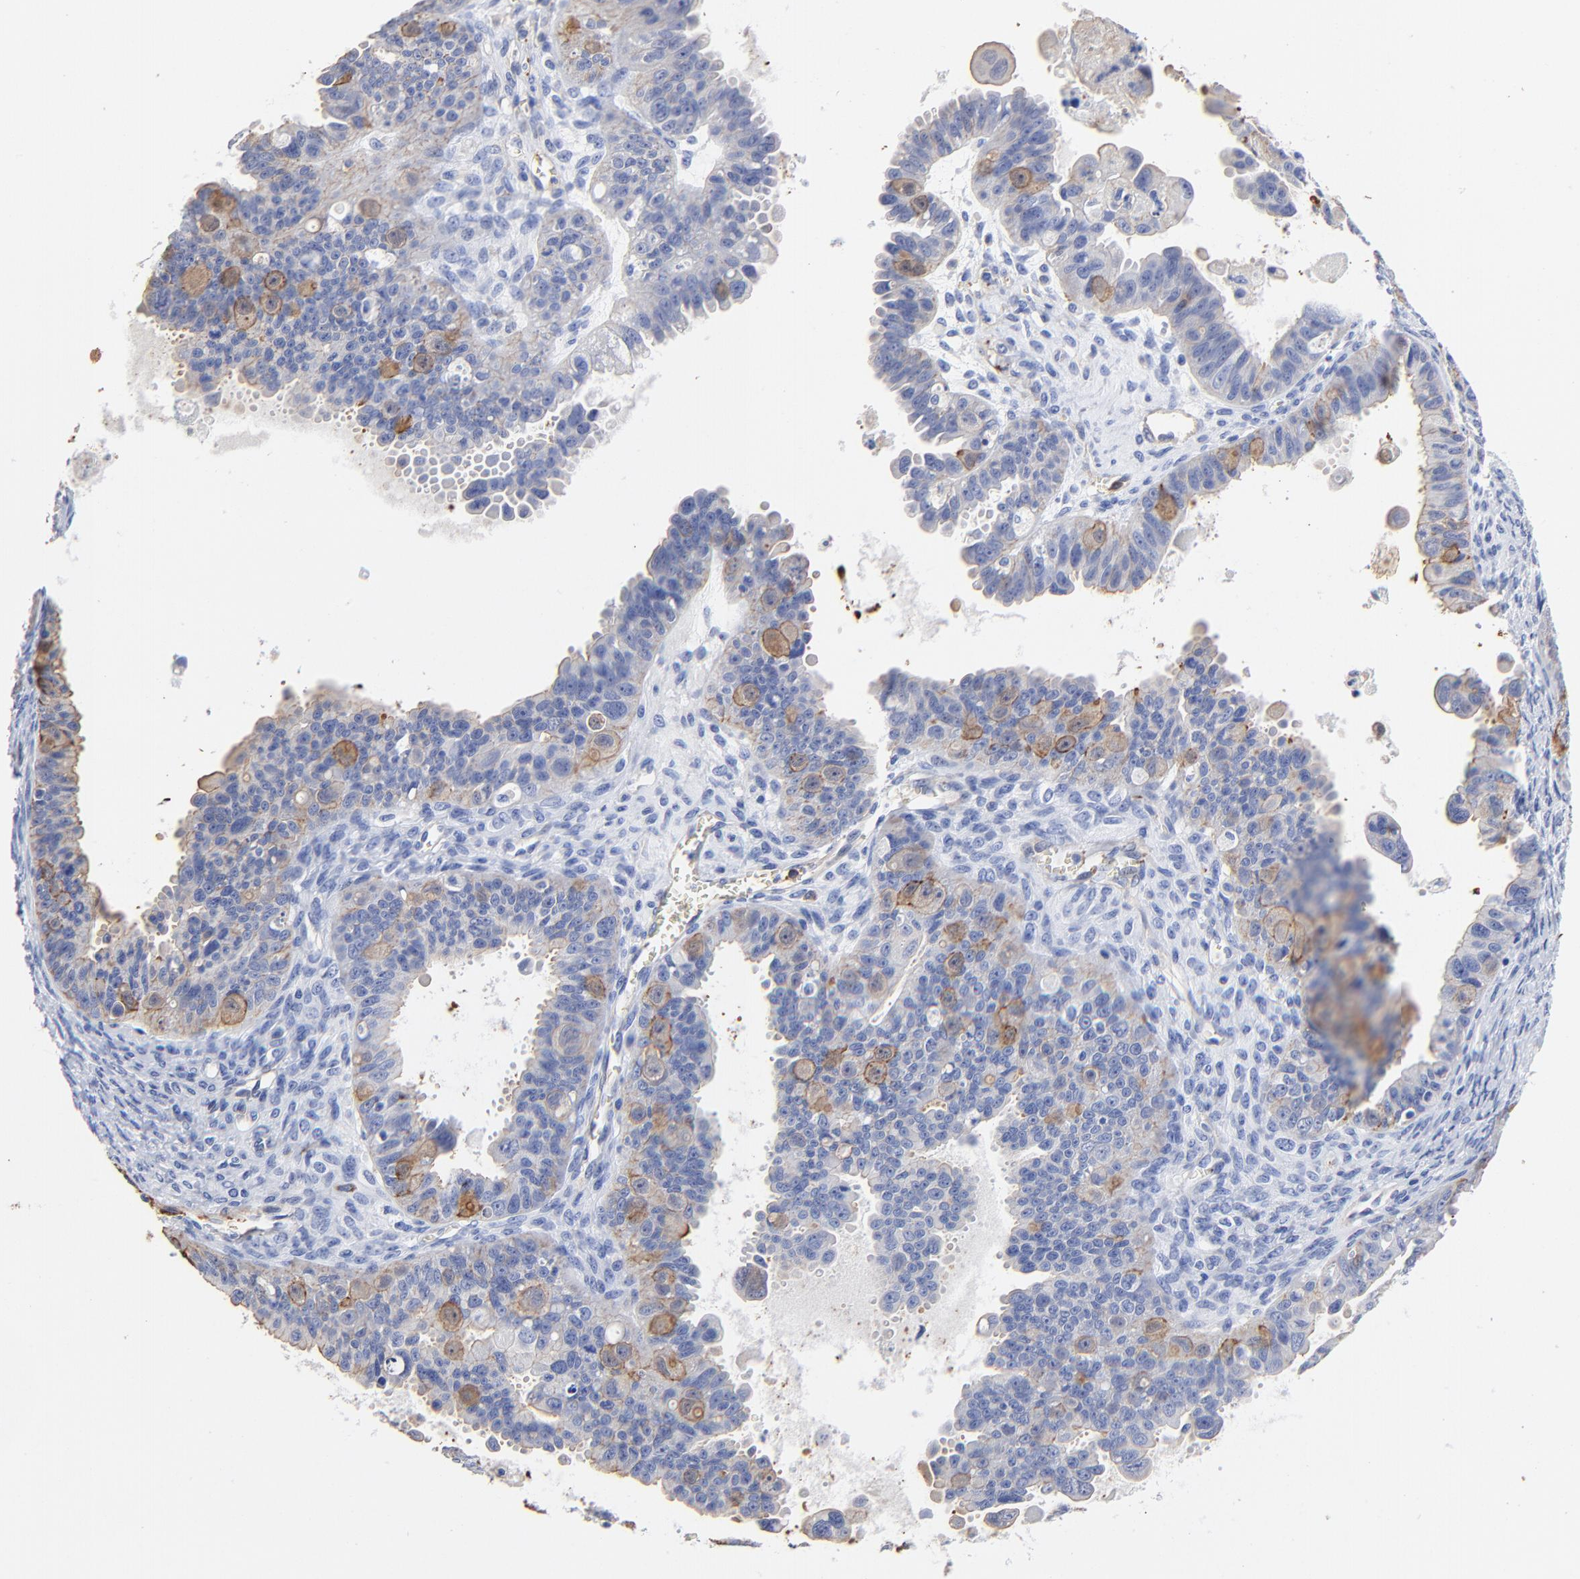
{"staining": {"intensity": "weak", "quantity": "<25%", "location": "cytoplasmic/membranous"}, "tissue": "ovarian cancer", "cell_type": "Tumor cells", "image_type": "cancer", "snomed": [{"axis": "morphology", "description": "Carcinoma, endometroid"}, {"axis": "topography", "description": "Ovary"}], "caption": "Immunohistochemistry histopathology image of endometroid carcinoma (ovarian) stained for a protein (brown), which exhibits no positivity in tumor cells.", "gene": "TAGLN2", "patient": {"sex": "female", "age": 85}}